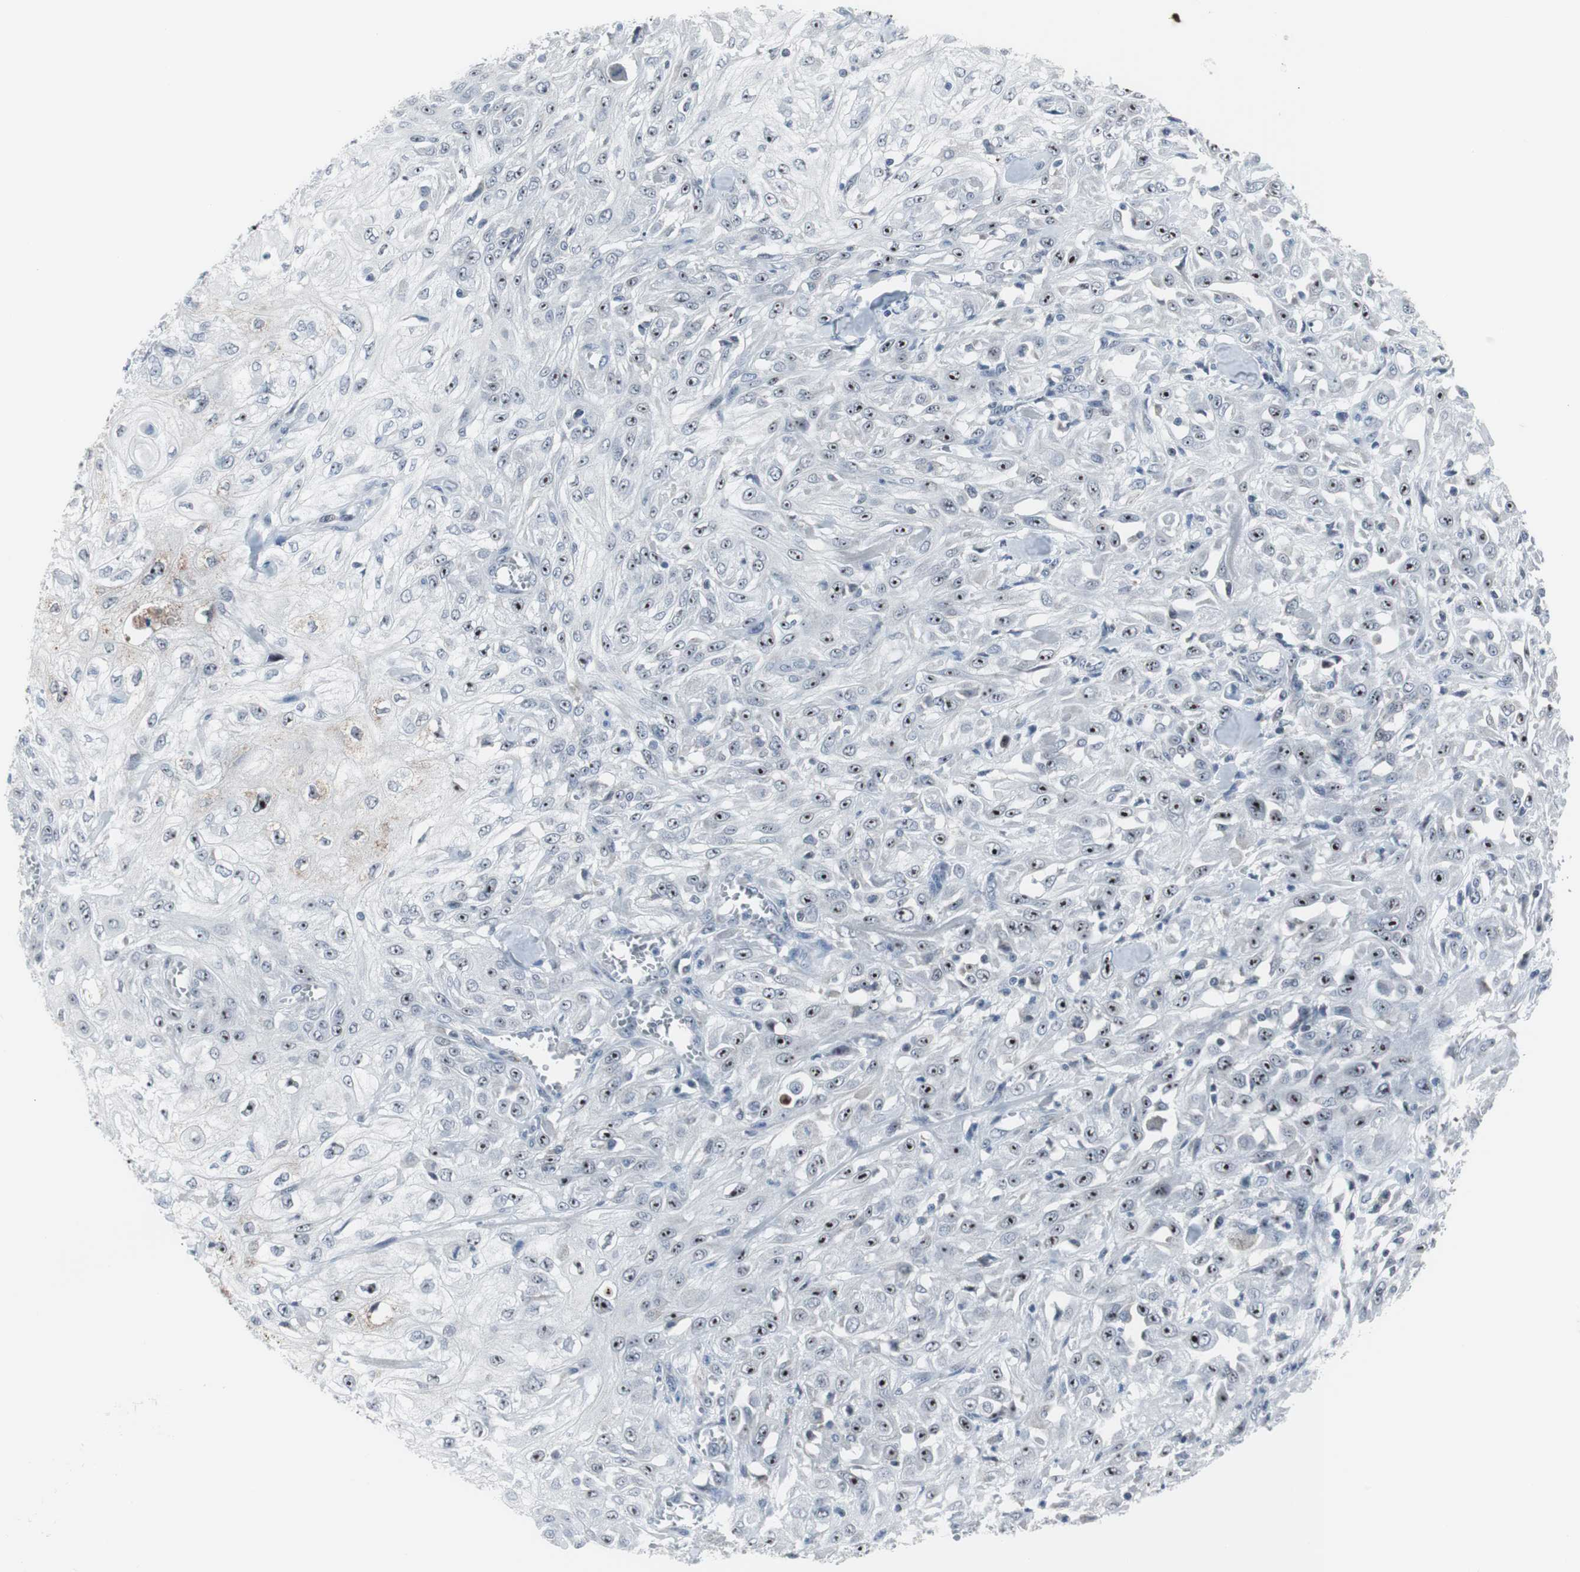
{"staining": {"intensity": "strong", "quantity": ">75%", "location": "nuclear"}, "tissue": "skin cancer", "cell_type": "Tumor cells", "image_type": "cancer", "snomed": [{"axis": "morphology", "description": "Squamous cell carcinoma, NOS"}, {"axis": "morphology", "description": "Squamous cell carcinoma, metastatic, NOS"}, {"axis": "topography", "description": "Skin"}, {"axis": "topography", "description": "Lymph node"}], "caption": "Immunohistochemical staining of human skin cancer (squamous cell carcinoma) exhibits strong nuclear protein expression in about >75% of tumor cells.", "gene": "DOK1", "patient": {"sex": "male", "age": 75}}